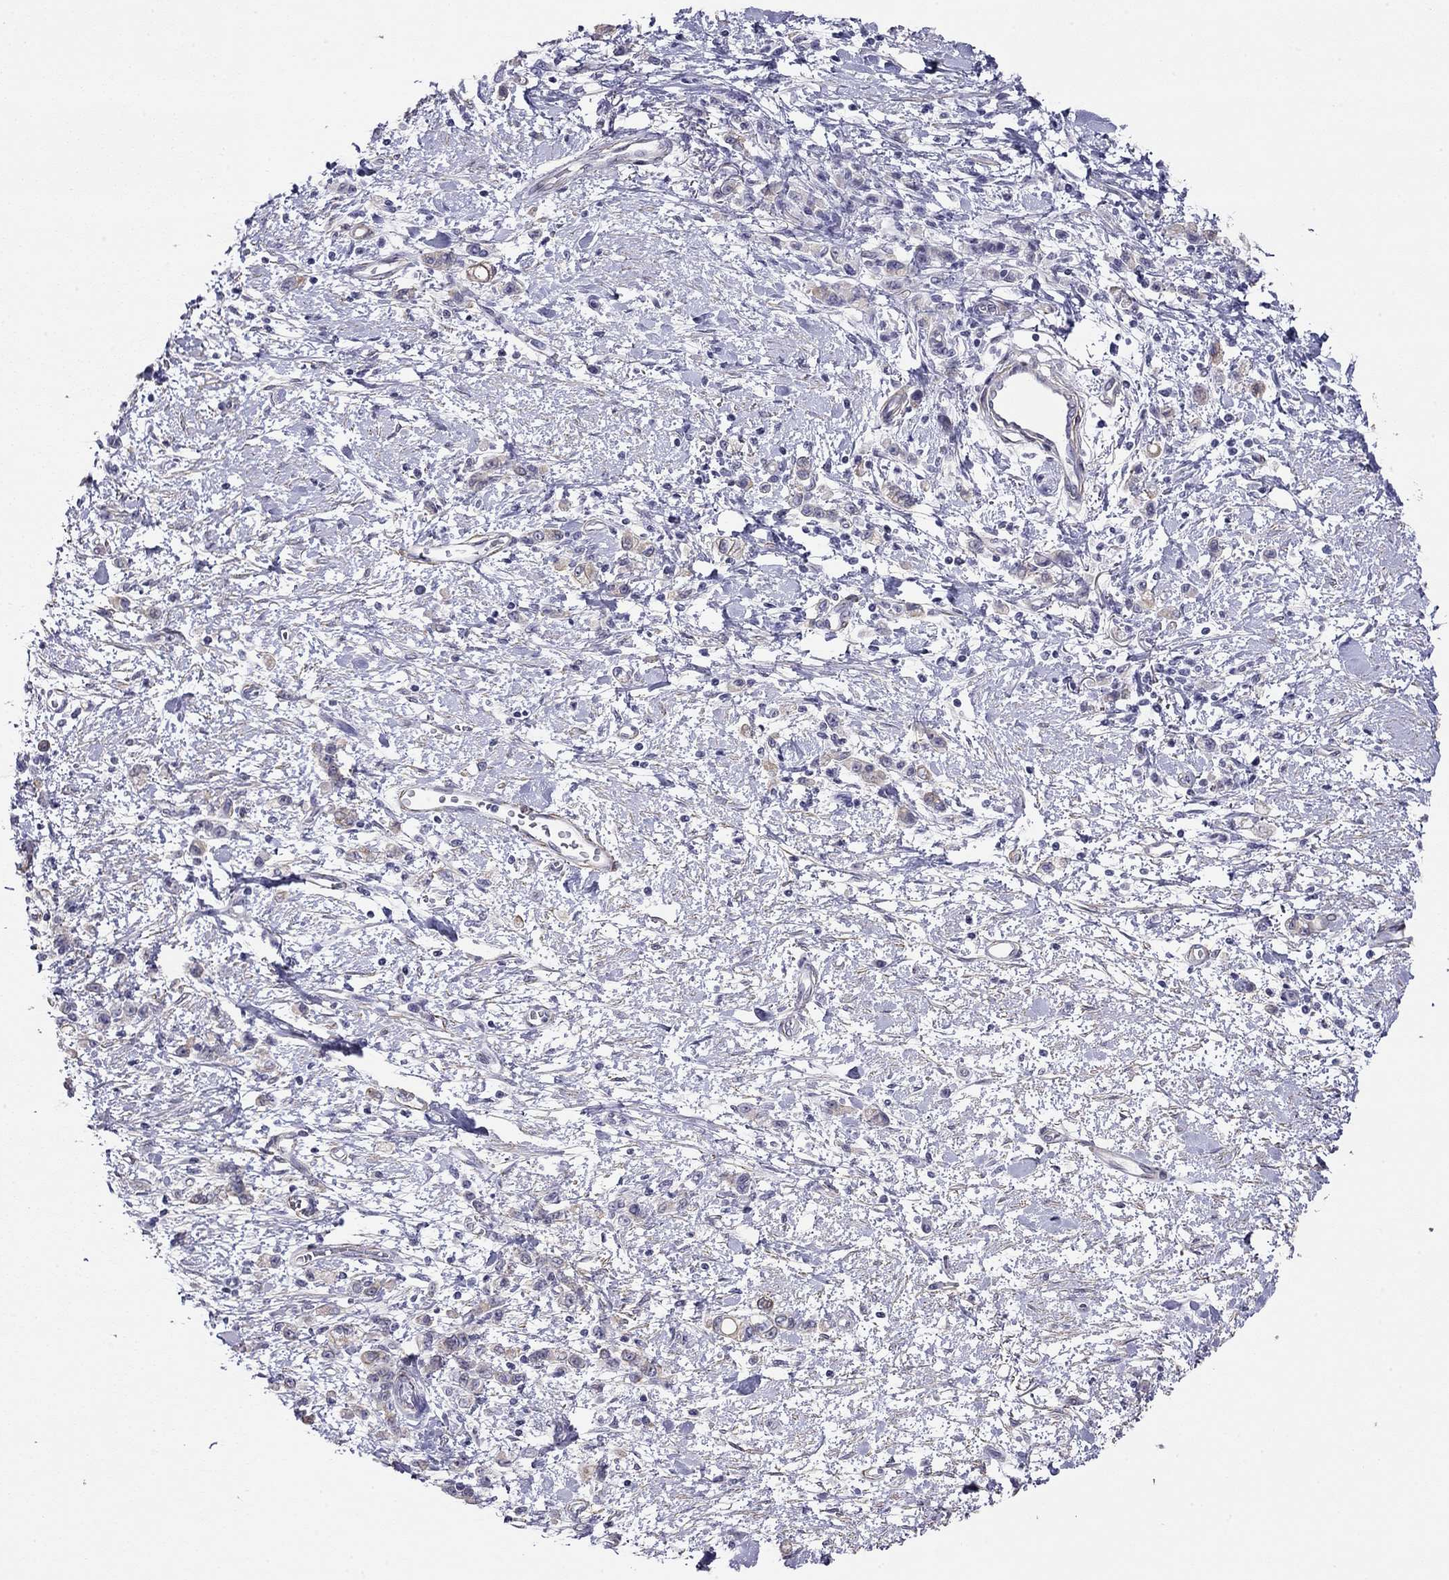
{"staining": {"intensity": "weak", "quantity": ">75%", "location": "cytoplasmic/membranous"}, "tissue": "stomach cancer", "cell_type": "Tumor cells", "image_type": "cancer", "snomed": [{"axis": "morphology", "description": "Adenocarcinoma, NOS"}, {"axis": "topography", "description": "Stomach"}], "caption": "Stomach cancer stained for a protein exhibits weak cytoplasmic/membranous positivity in tumor cells. The protein of interest is shown in brown color, while the nuclei are stained blue.", "gene": "MYMX", "patient": {"sex": "male", "age": 77}}